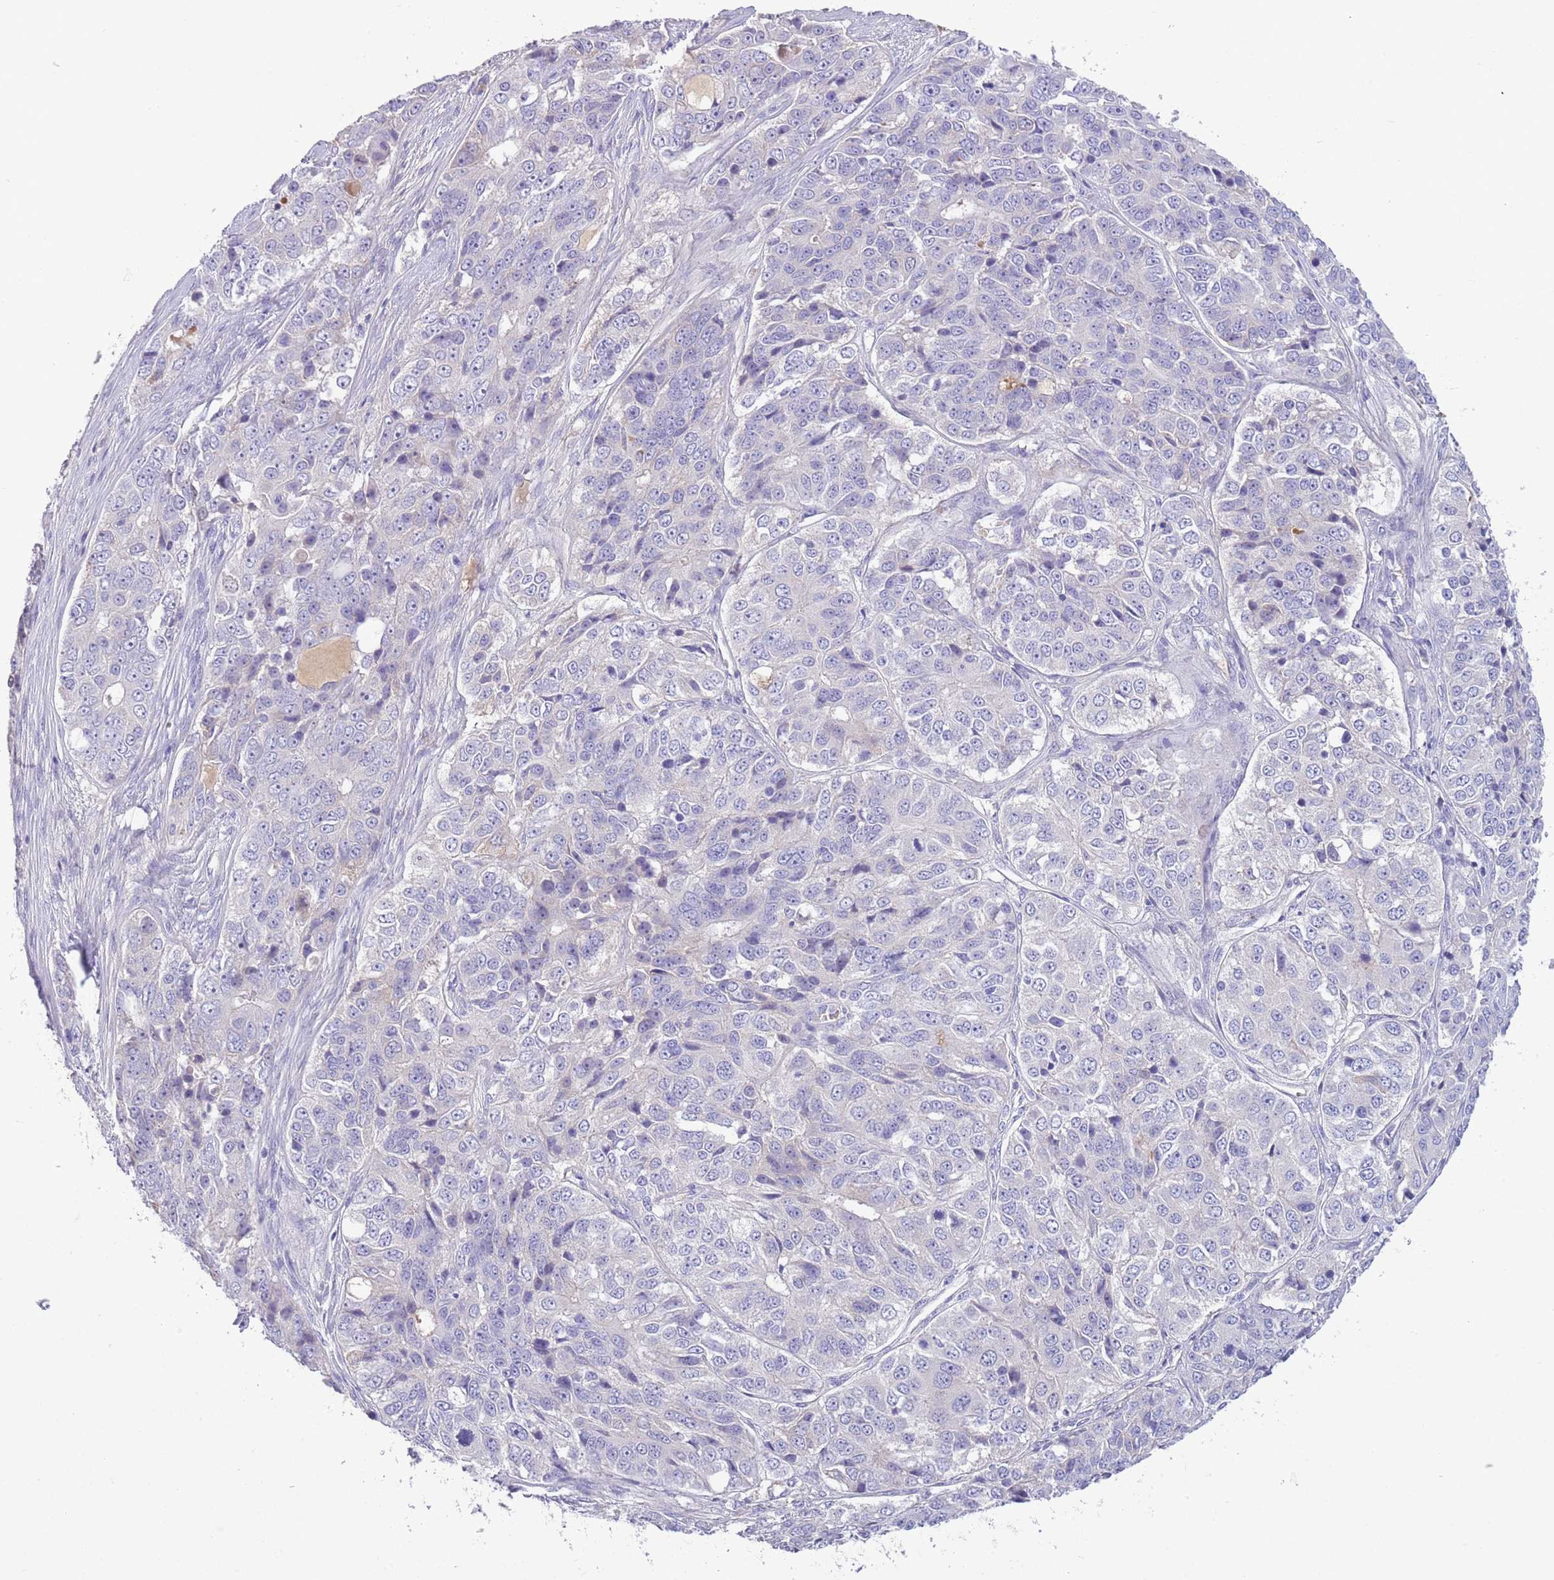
{"staining": {"intensity": "negative", "quantity": "none", "location": "none"}, "tissue": "ovarian cancer", "cell_type": "Tumor cells", "image_type": "cancer", "snomed": [{"axis": "morphology", "description": "Carcinoma, endometroid"}, {"axis": "topography", "description": "Ovary"}], "caption": "Ovarian cancer (endometroid carcinoma) stained for a protein using immunohistochemistry displays no positivity tumor cells.", "gene": "IGFL4", "patient": {"sex": "female", "age": 51}}